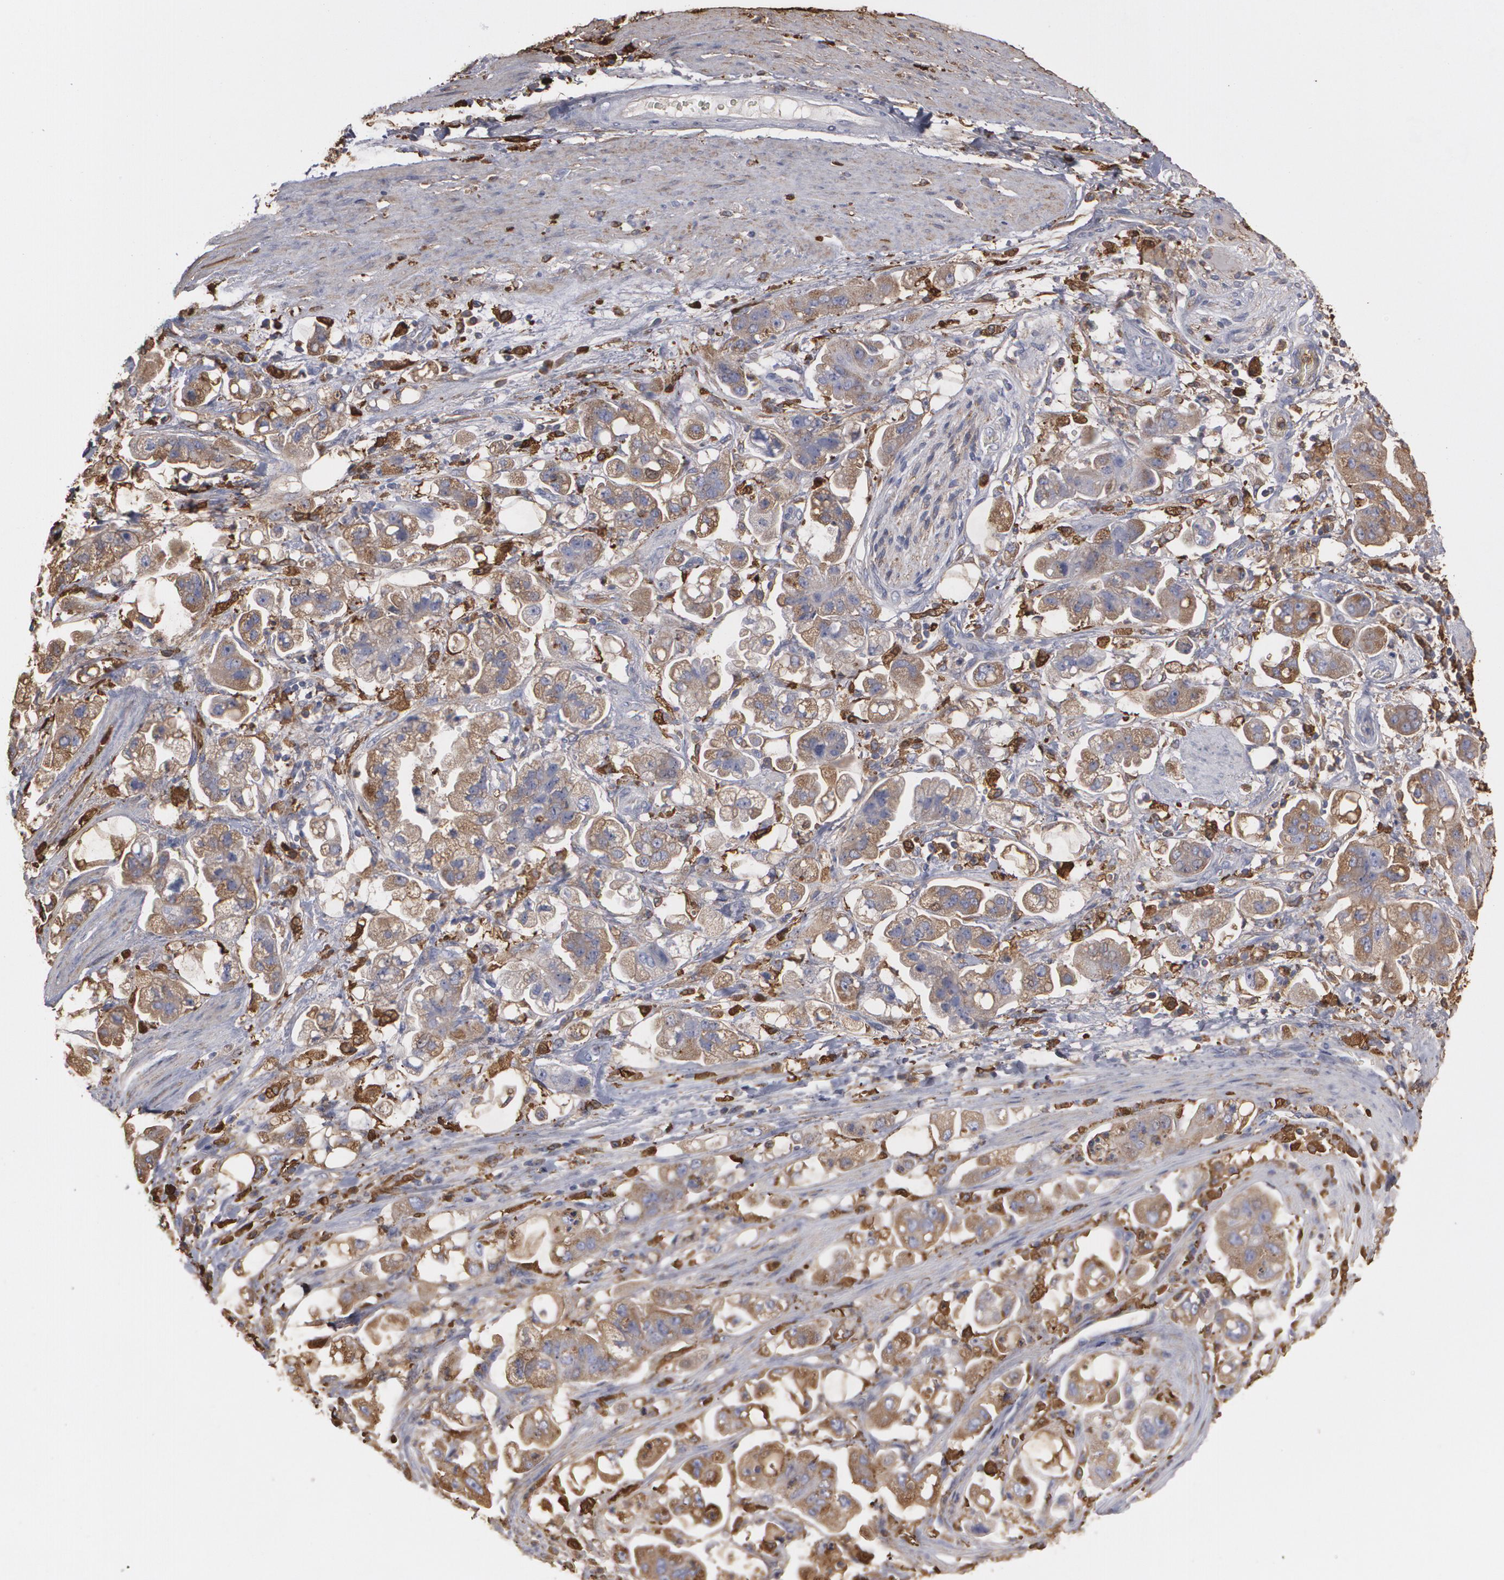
{"staining": {"intensity": "moderate", "quantity": ">75%", "location": "cytoplasmic/membranous"}, "tissue": "stomach cancer", "cell_type": "Tumor cells", "image_type": "cancer", "snomed": [{"axis": "morphology", "description": "Adenocarcinoma, NOS"}, {"axis": "topography", "description": "Stomach"}], "caption": "DAB (3,3'-diaminobenzidine) immunohistochemical staining of stomach cancer exhibits moderate cytoplasmic/membranous protein expression in about >75% of tumor cells.", "gene": "ODC1", "patient": {"sex": "male", "age": 62}}